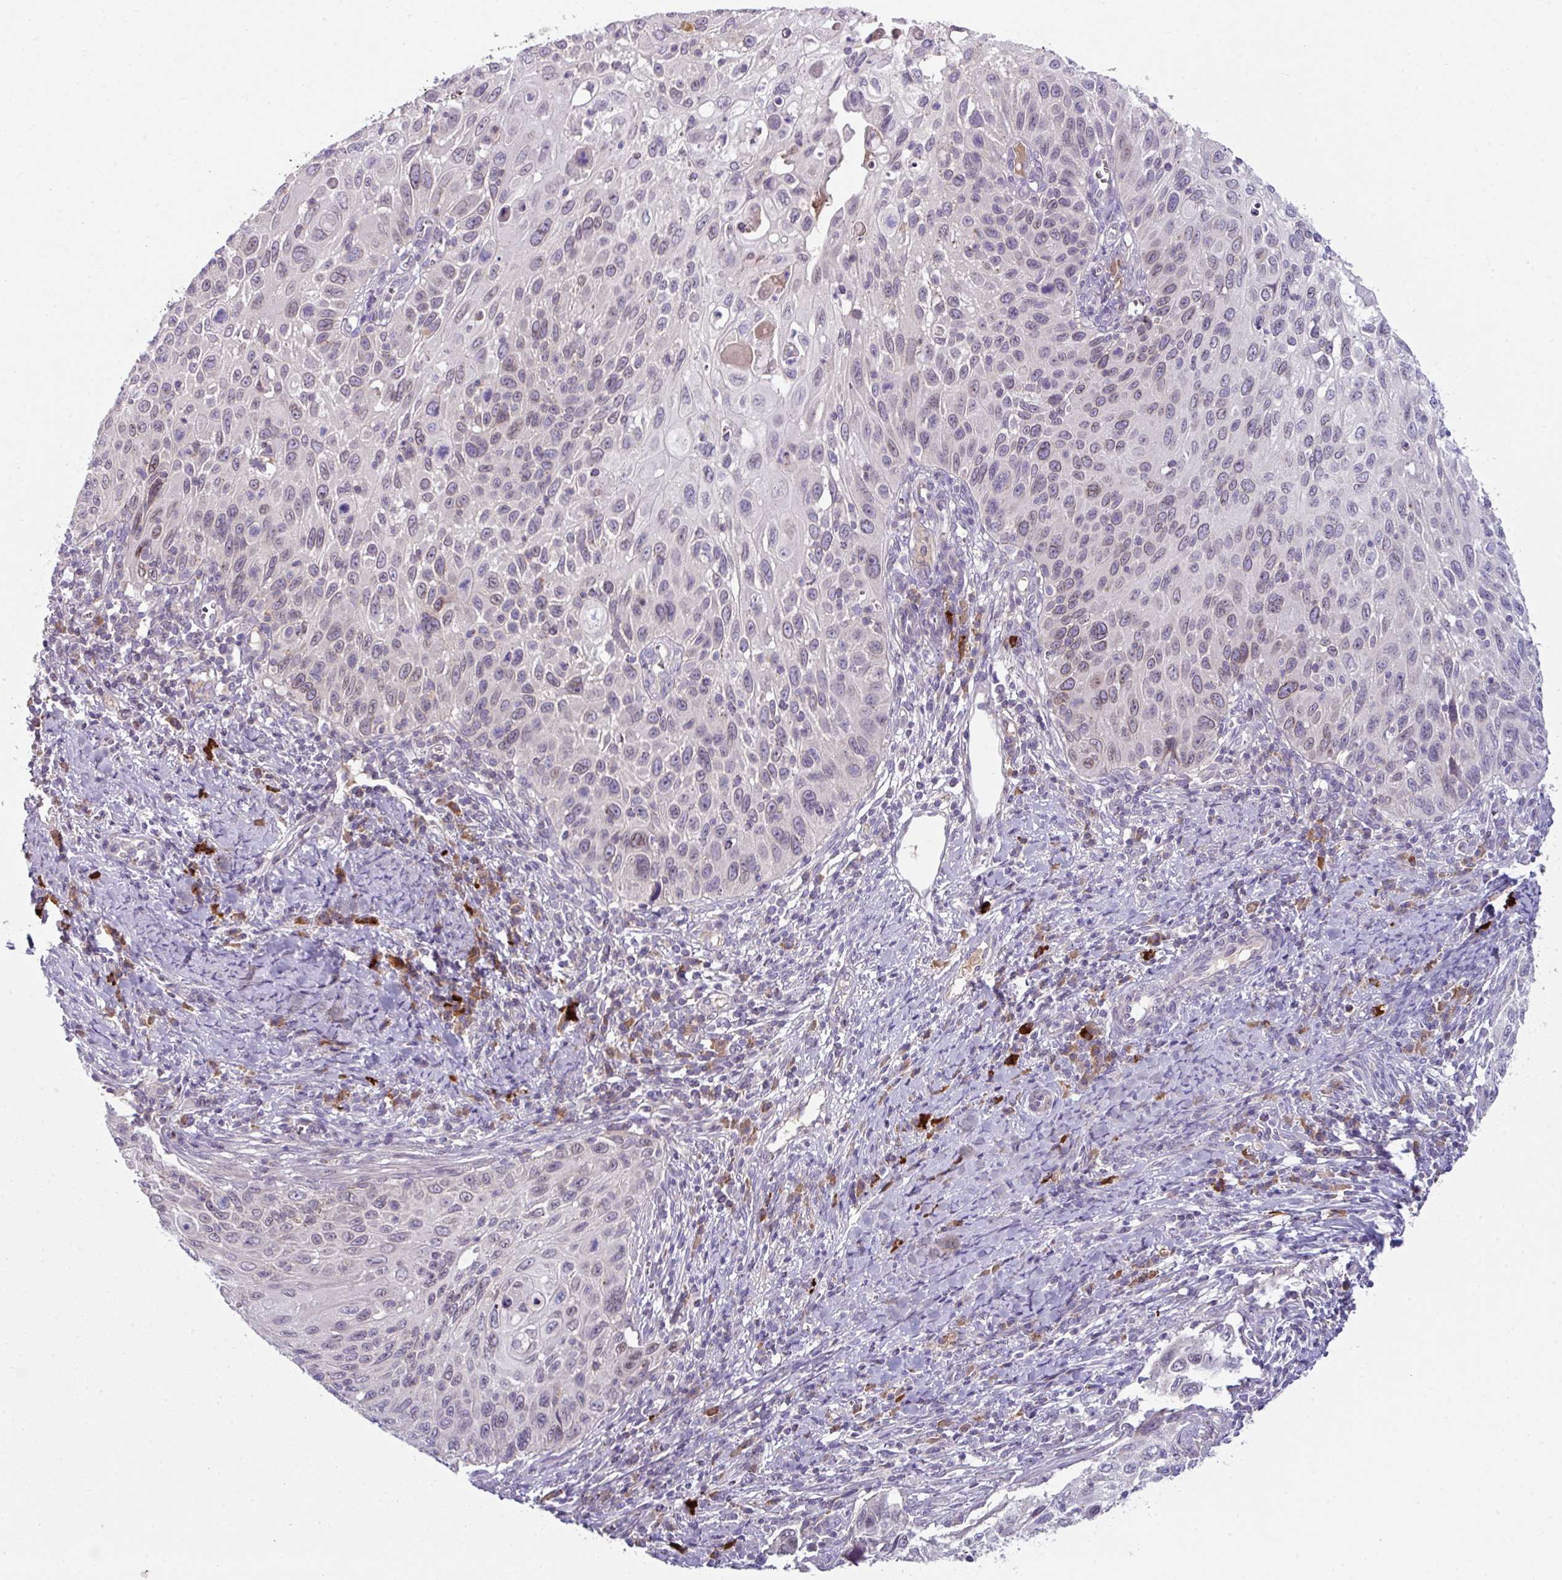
{"staining": {"intensity": "weak", "quantity": "25%-75%", "location": "cytoplasmic/membranous,nuclear"}, "tissue": "cervical cancer", "cell_type": "Tumor cells", "image_type": "cancer", "snomed": [{"axis": "morphology", "description": "Squamous cell carcinoma, NOS"}, {"axis": "topography", "description": "Cervix"}], "caption": "DAB immunohistochemical staining of cervical squamous cell carcinoma exhibits weak cytoplasmic/membranous and nuclear protein expression in about 25%-75% of tumor cells.", "gene": "SLAMF6", "patient": {"sex": "female", "age": 70}}